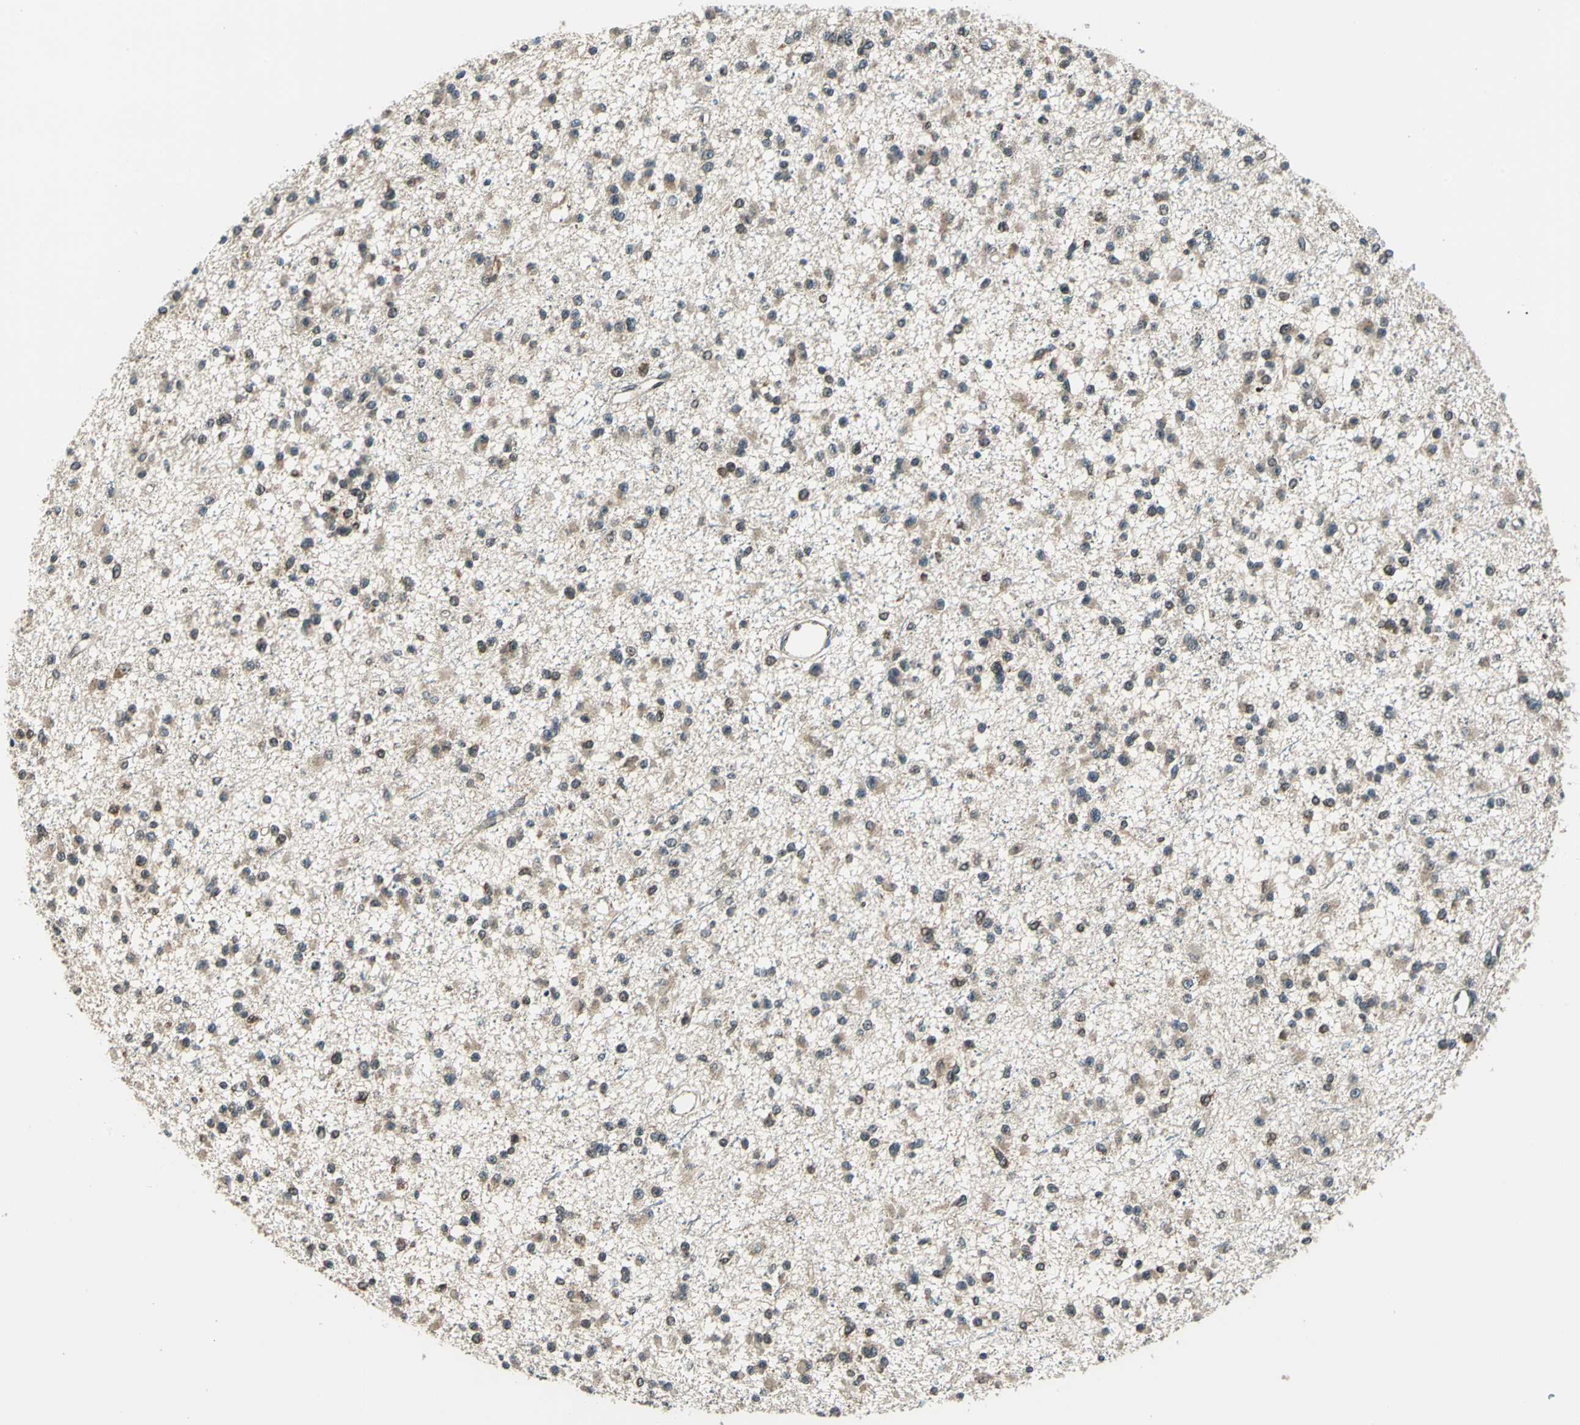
{"staining": {"intensity": "moderate", "quantity": ">75%", "location": "cytoplasmic/membranous,nuclear"}, "tissue": "glioma", "cell_type": "Tumor cells", "image_type": "cancer", "snomed": [{"axis": "morphology", "description": "Glioma, malignant, Low grade"}, {"axis": "topography", "description": "Brain"}], "caption": "Moderate cytoplasmic/membranous and nuclear staining is present in approximately >75% of tumor cells in malignant glioma (low-grade).", "gene": "NUDT2", "patient": {"sex": "female", "age": 22}}